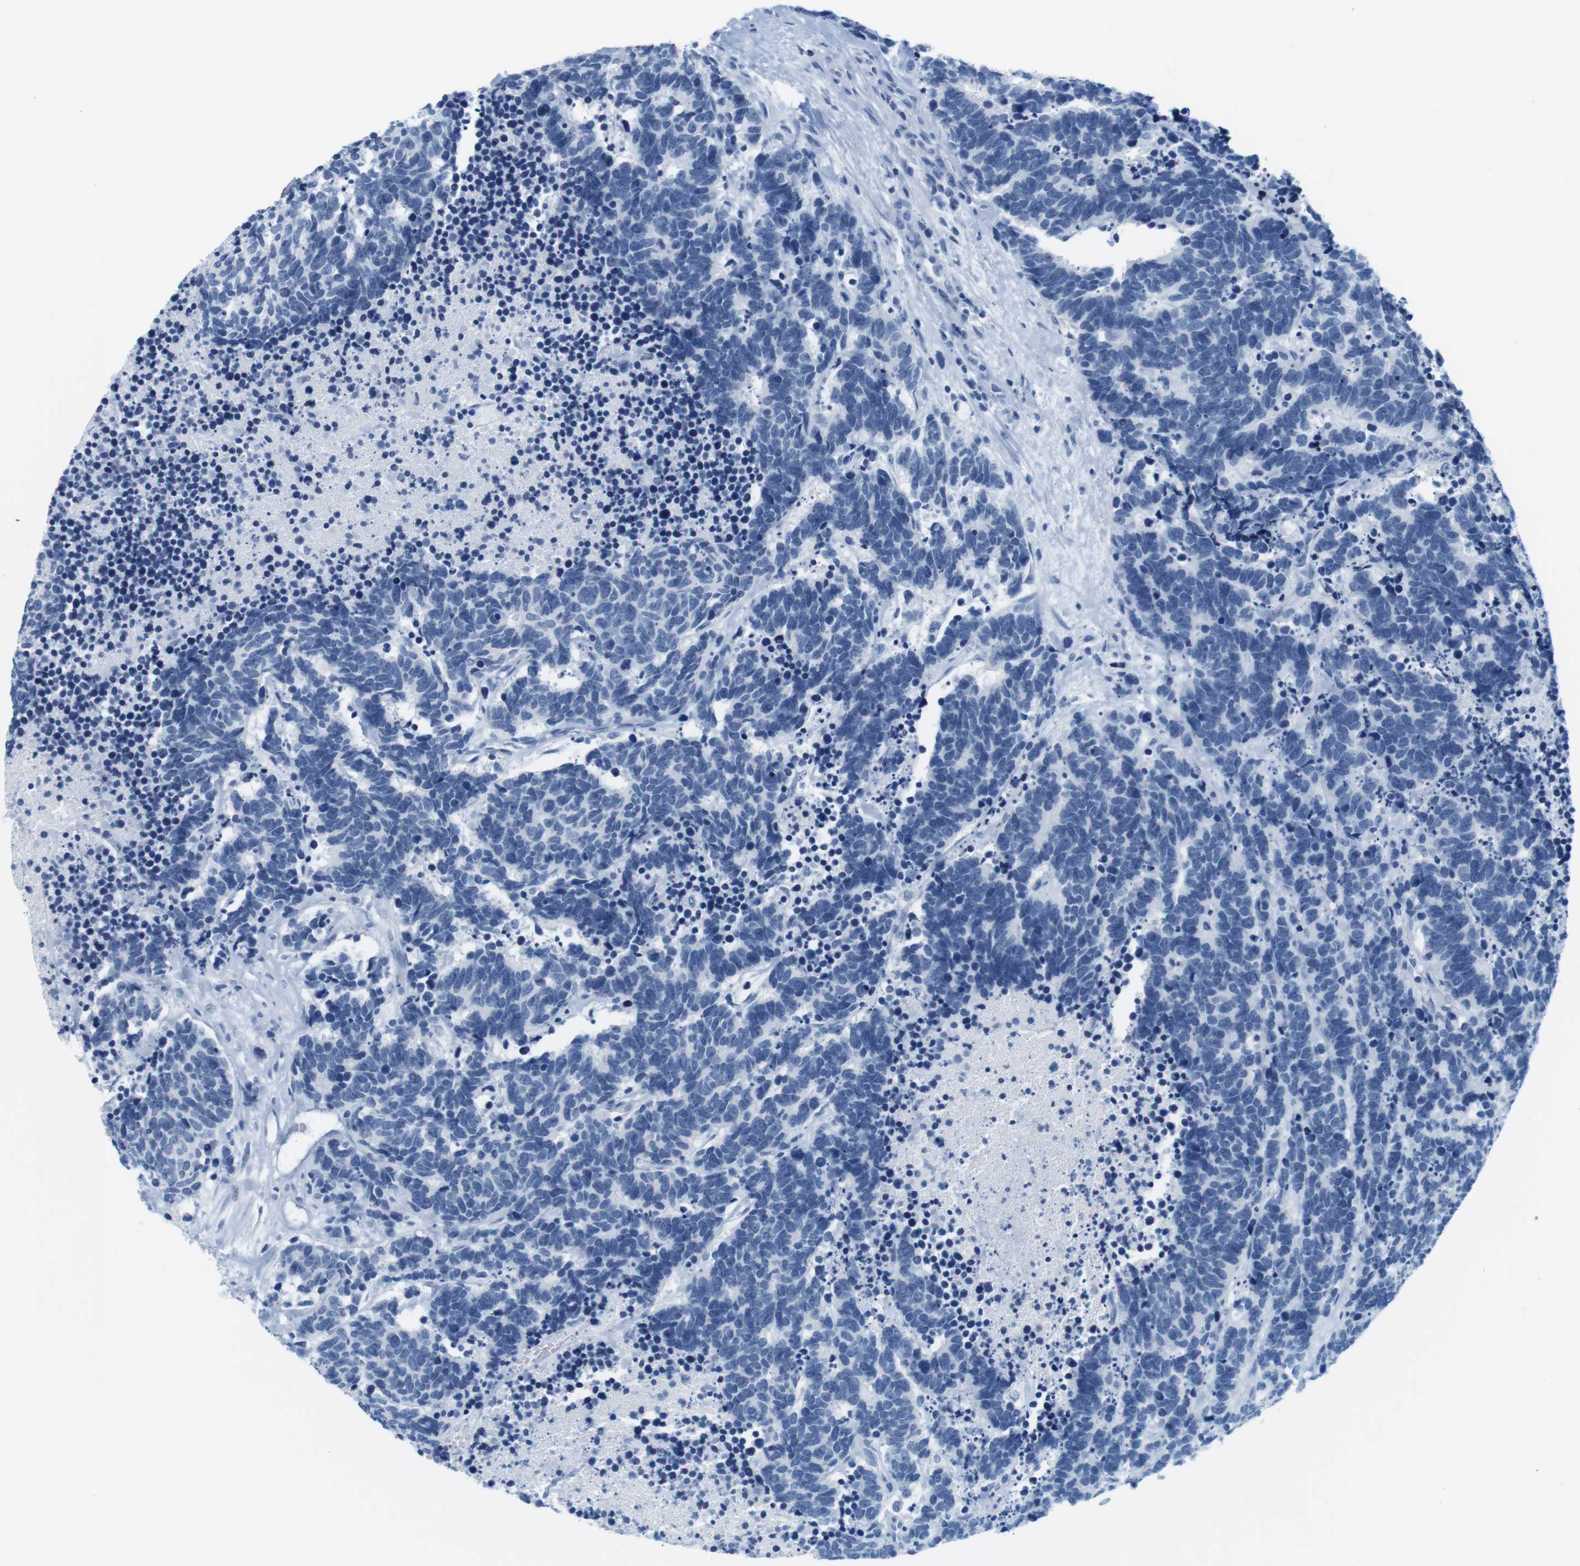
{"staining": {"intensity": "negative", "quantity": "none", "location": "none"}, "tissue": "carcinoid", "cell_type": "Tumor cells", "image_type": "cancer", "snomed": [{"axis": "morphology", "description": "Carcinoma, NOS"}, {"axis": "morphology", "description": "Carcinoid, malignant, NOS"}, {"axis": "topography", "description": "Urinary bladder"}], "caption": "A histopathology image of human carcinoid is negative for staining in tumor cells. (Brightfield microscopy of DAB immunohistochemistry (IHC) at high magnification).", "gene": "CYP2C9", "patient": {"sex": "male", "age": 57}}